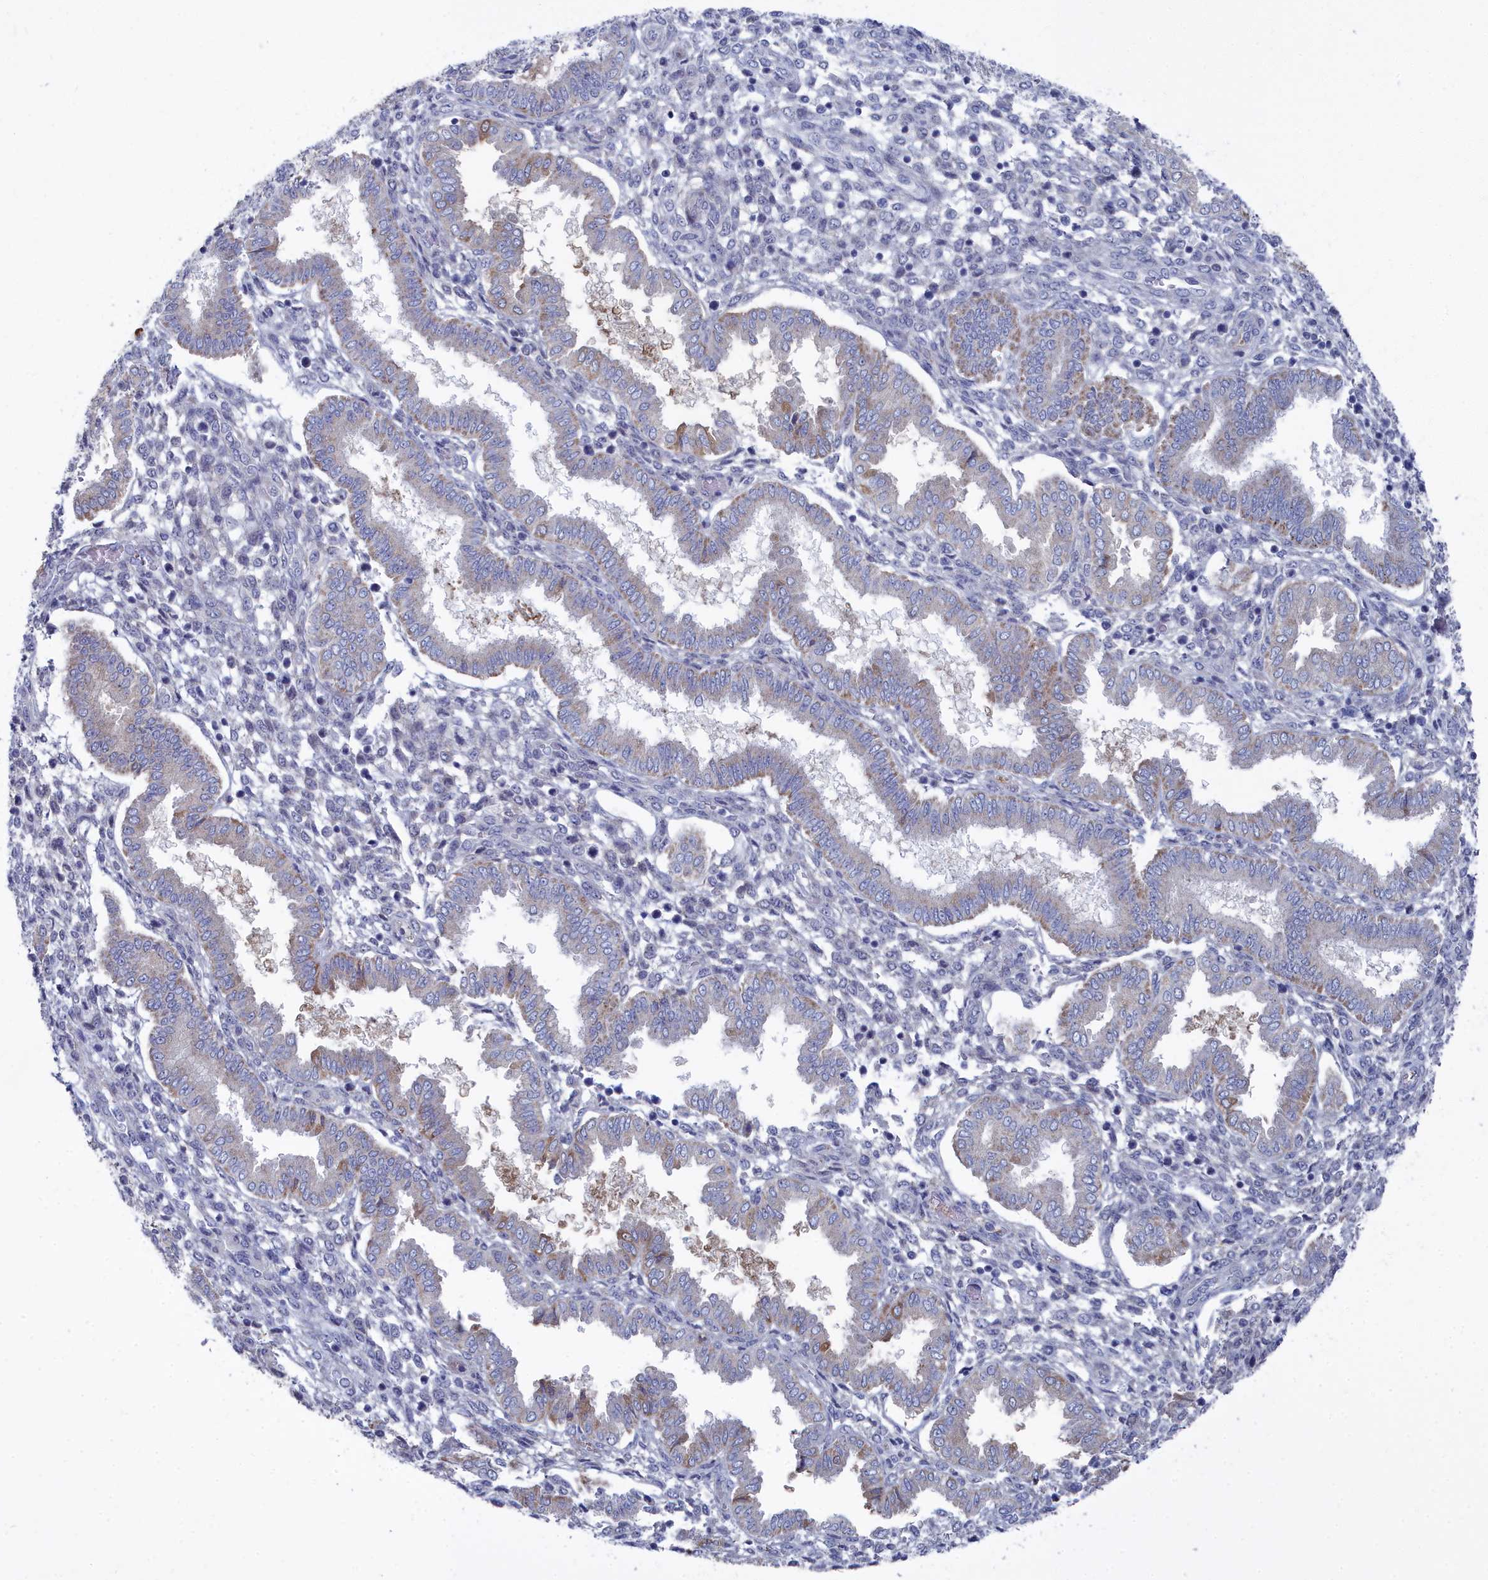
{"staining": {"intensity": "negative", "quantity": "none", "location": "none"}, "tissue": "endometrium", "cell_type": "Cells in endometrial stroma", "image_type": "normal", "snomed": [{"axis": "morphology", "description": "Normal tissue, NOS"}, {"axis": "topography", "description": "Endometrium"}], "caption": "Immunohistochemistry (IHC) of normal human endometrium demonstrates no positivity in cells in endometrial stroma.", "gene": "SHISAL2A", "patient": {"sex": "female", "age": 24}}